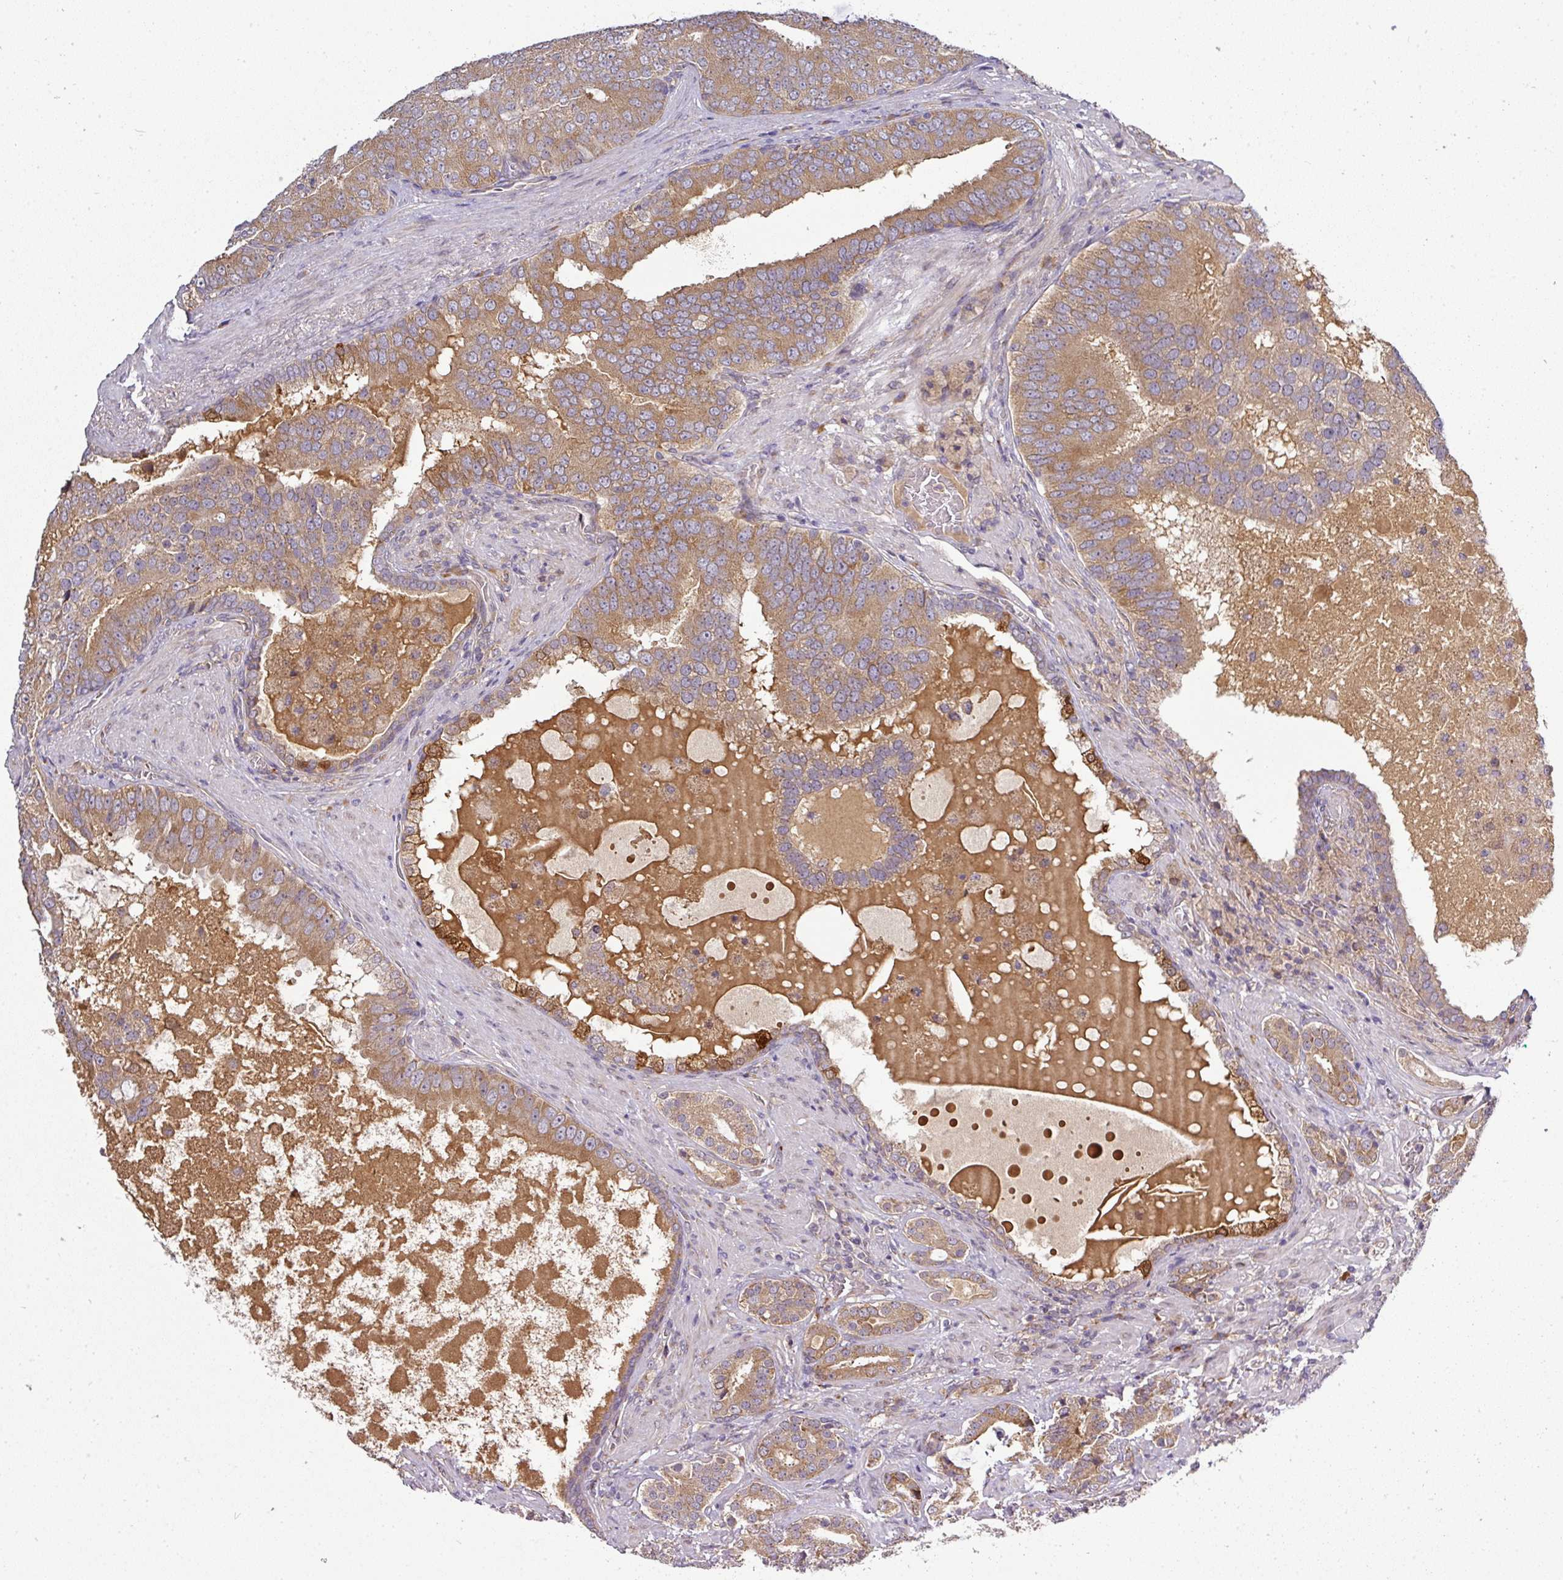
{"staining": {"intensity": "moderate", "quantity": ">75%", "location": "cytoplasmic/membranous"}, "tissue": "prostate cancer", "cell_type": "Tumor cells", "image_type": "cancer", "snomed": [{"axis": "morphology", "description": "Adenocarcinoma, High grade"}, {"axis": "topography", "description": "Prostate"}], "caption": "Human prostate cancer stained for a protein (brown) displays moderate cytoplasmic/membranous positive positivity in about >75% of tumor cells.", "gene": "GALP", "patient": {"sex": "male", "age": 55}}